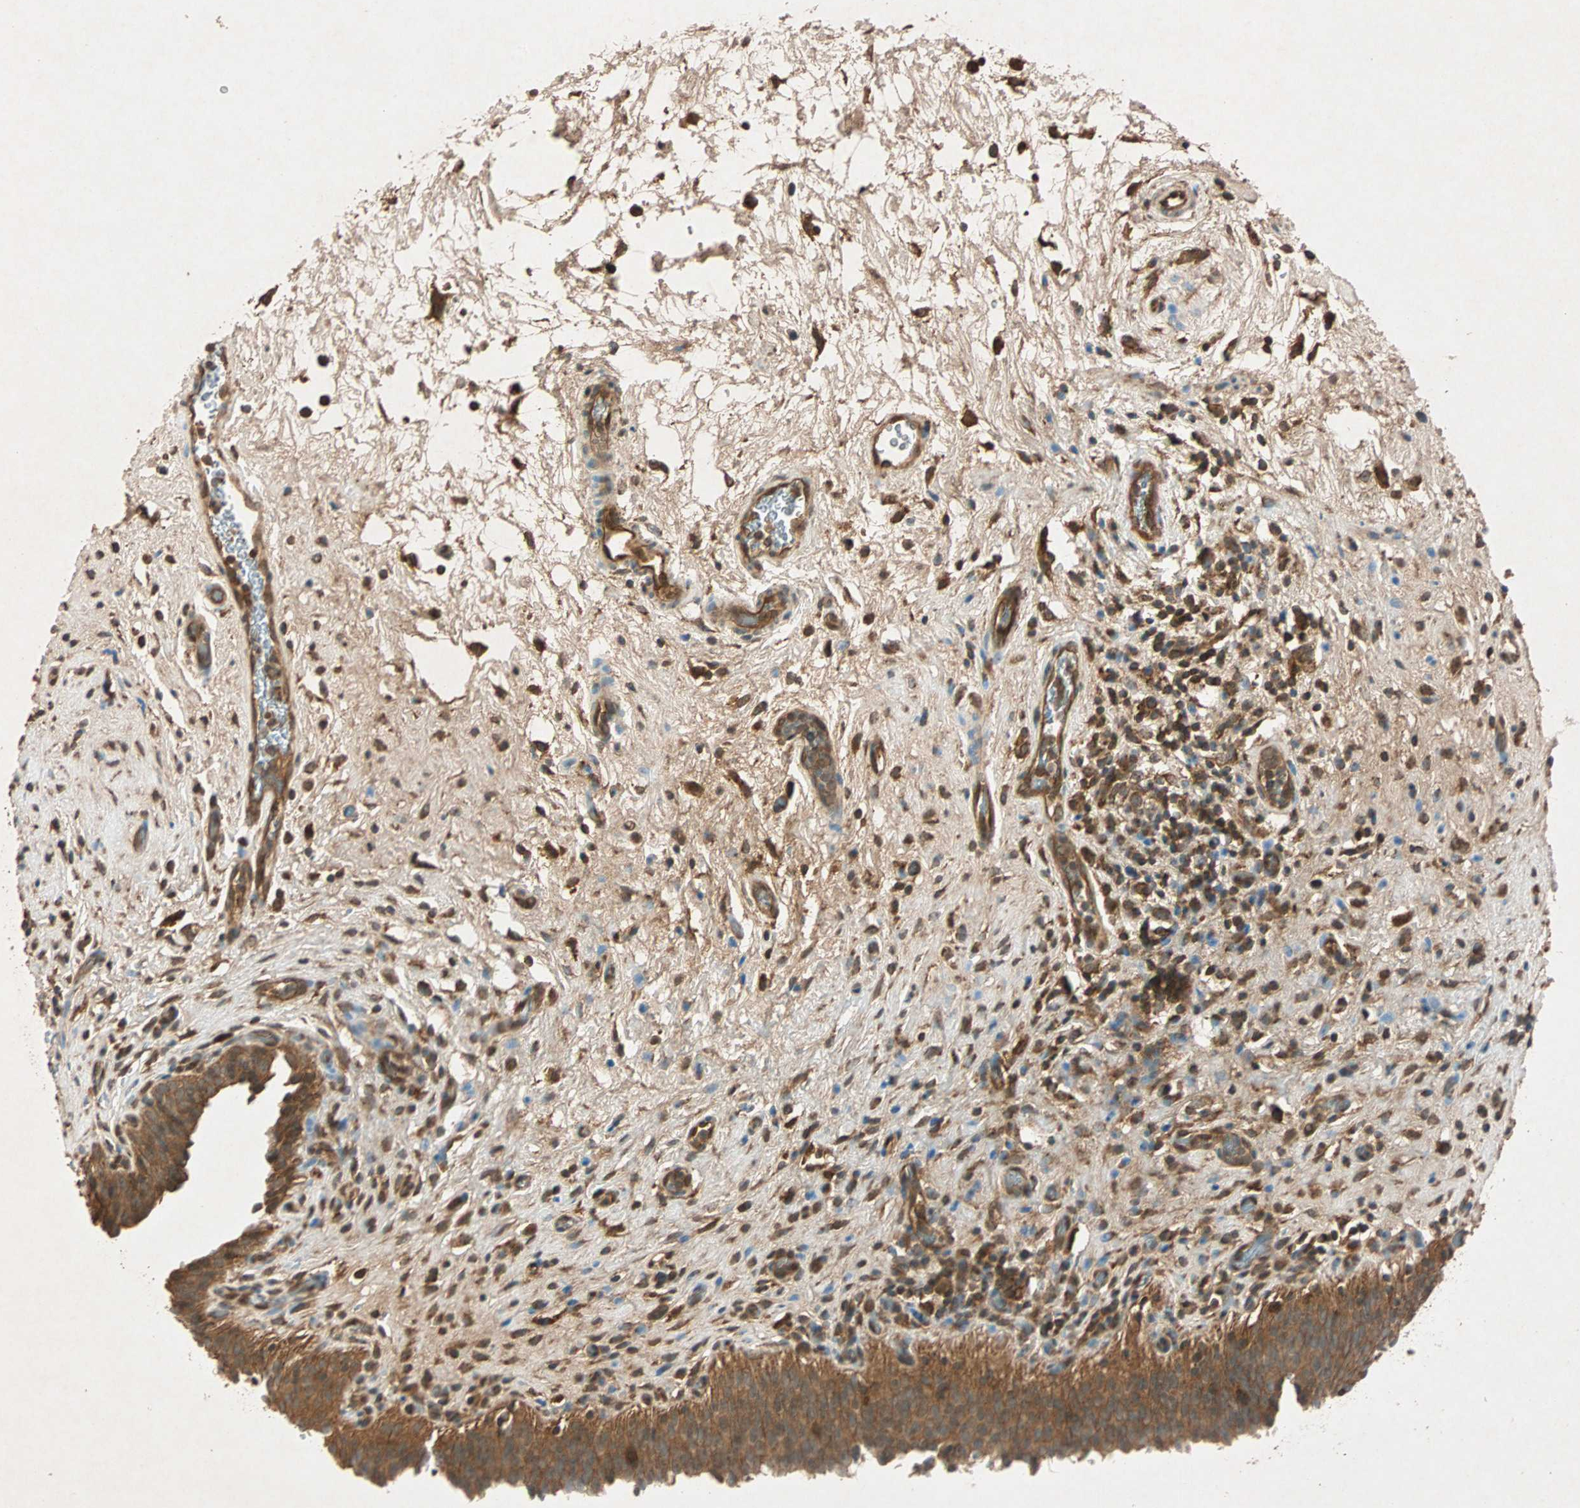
{"staining": {"intensity": "strong", "quantity": ">75%", "location": "cytoplasmic/membranous"}, "tissue": "urinary bladder", "cell_type": "Urothelial cells", "image_type": "normal", "snomed": [{"axis": "morphology", "description": "Normal tissue, NOS"}, {"axis": "topography", "description": "Urinary bladder"}], "caption": "Approximately >75% of urothelial cells in benign human urinary bladder reveal strong cytoplasmic/membranous protein expression as visualized by brown immunohistochemical staining.", "gene": "MAPK1", "patient": {"sex": "male", "age": 51}}